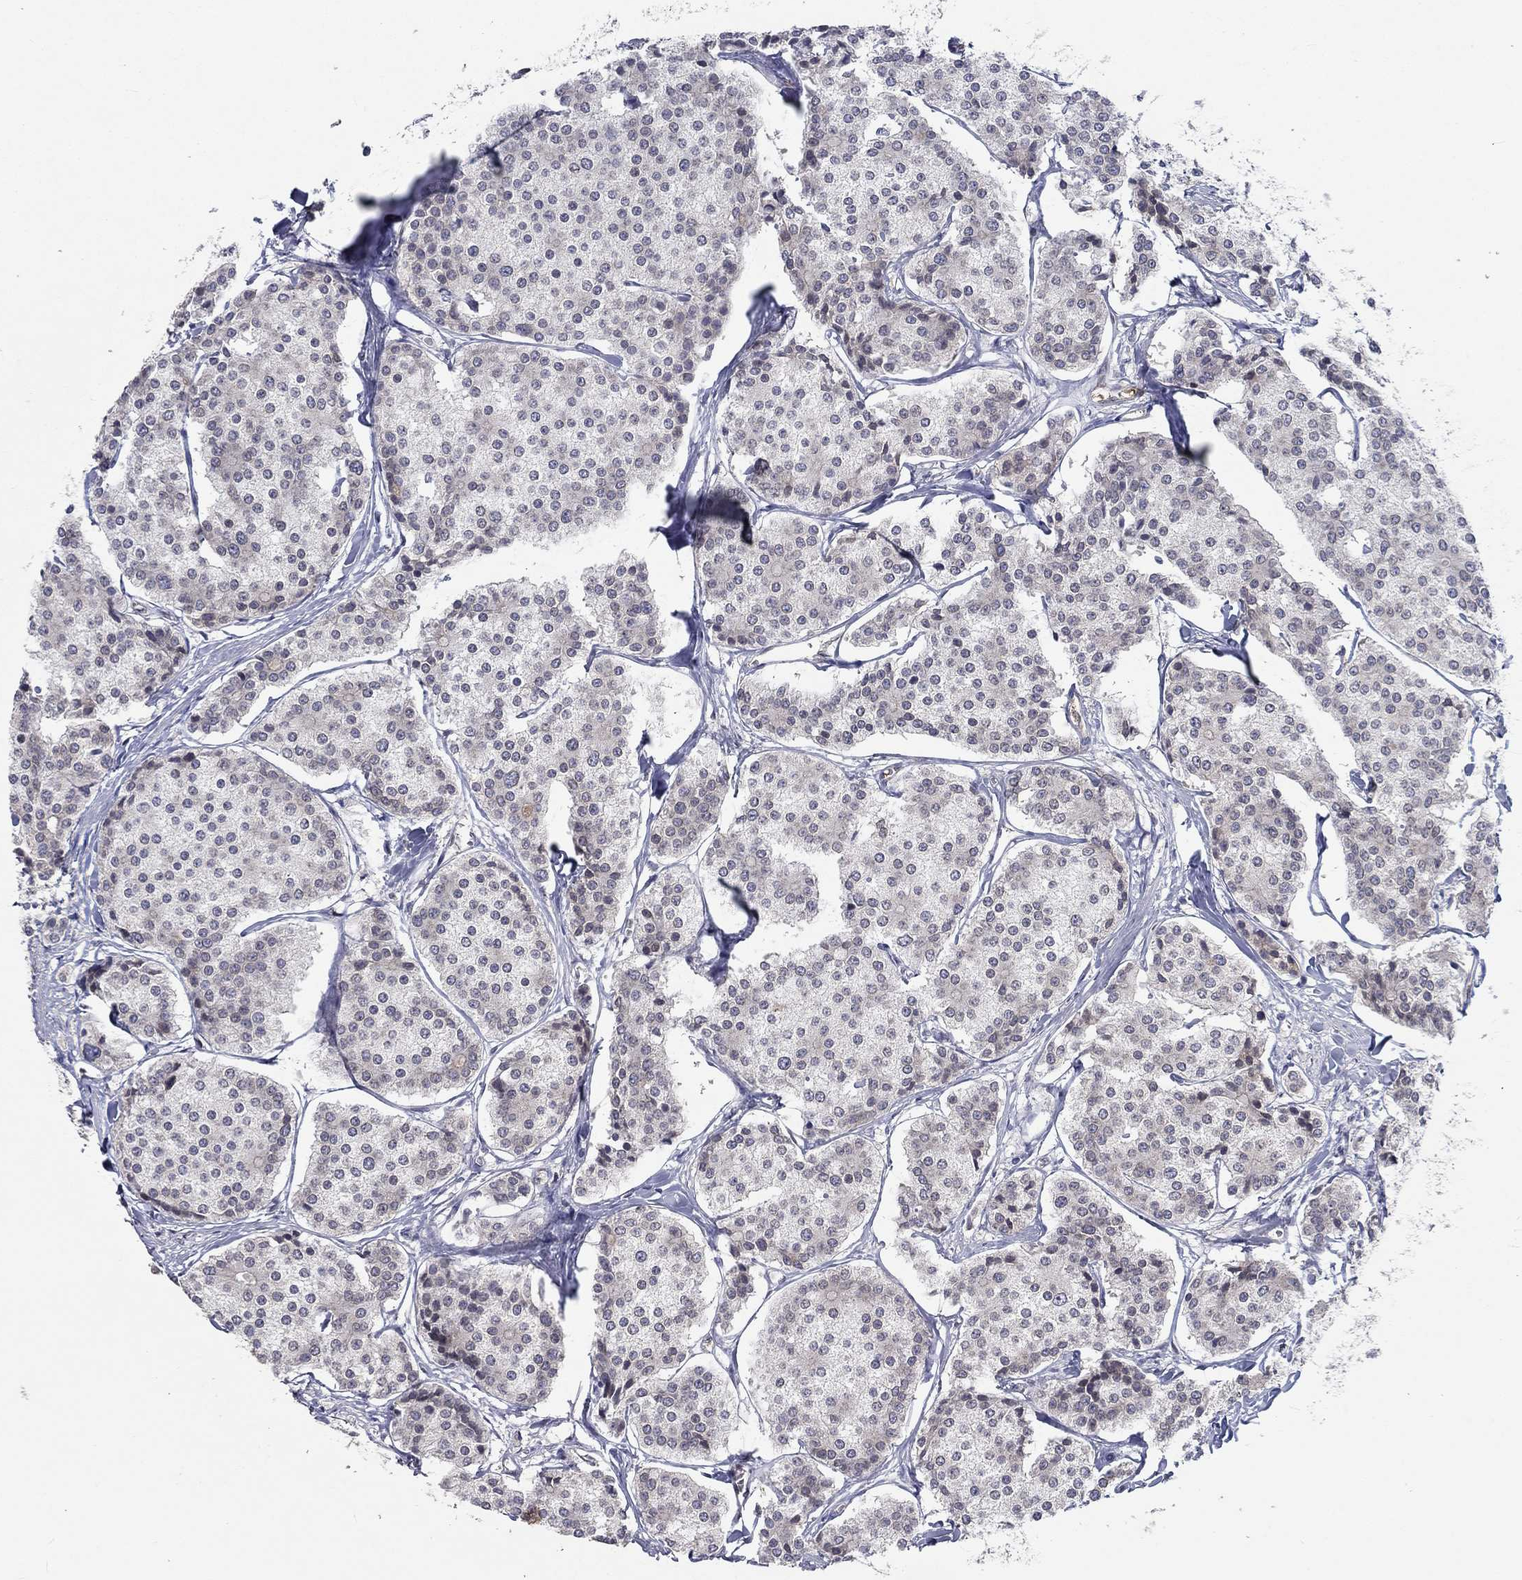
{"staining": {"intensity": "negative", "quantity": "none", "location": "none"}, "tissue": "carcinoid", "cell_type": "Tumor cells", "image_type": "cancer", "snomed": [{"axis": "morphology", "description": "Carcinoid, malignant, NOS"}, {"axis": "topography", "description": "Small intestine"}], "caption": "There is no significant expression in tumor cells of carcinoid.", "gene": "CETN3", "patient": {"sex": "female", "age": 65}}